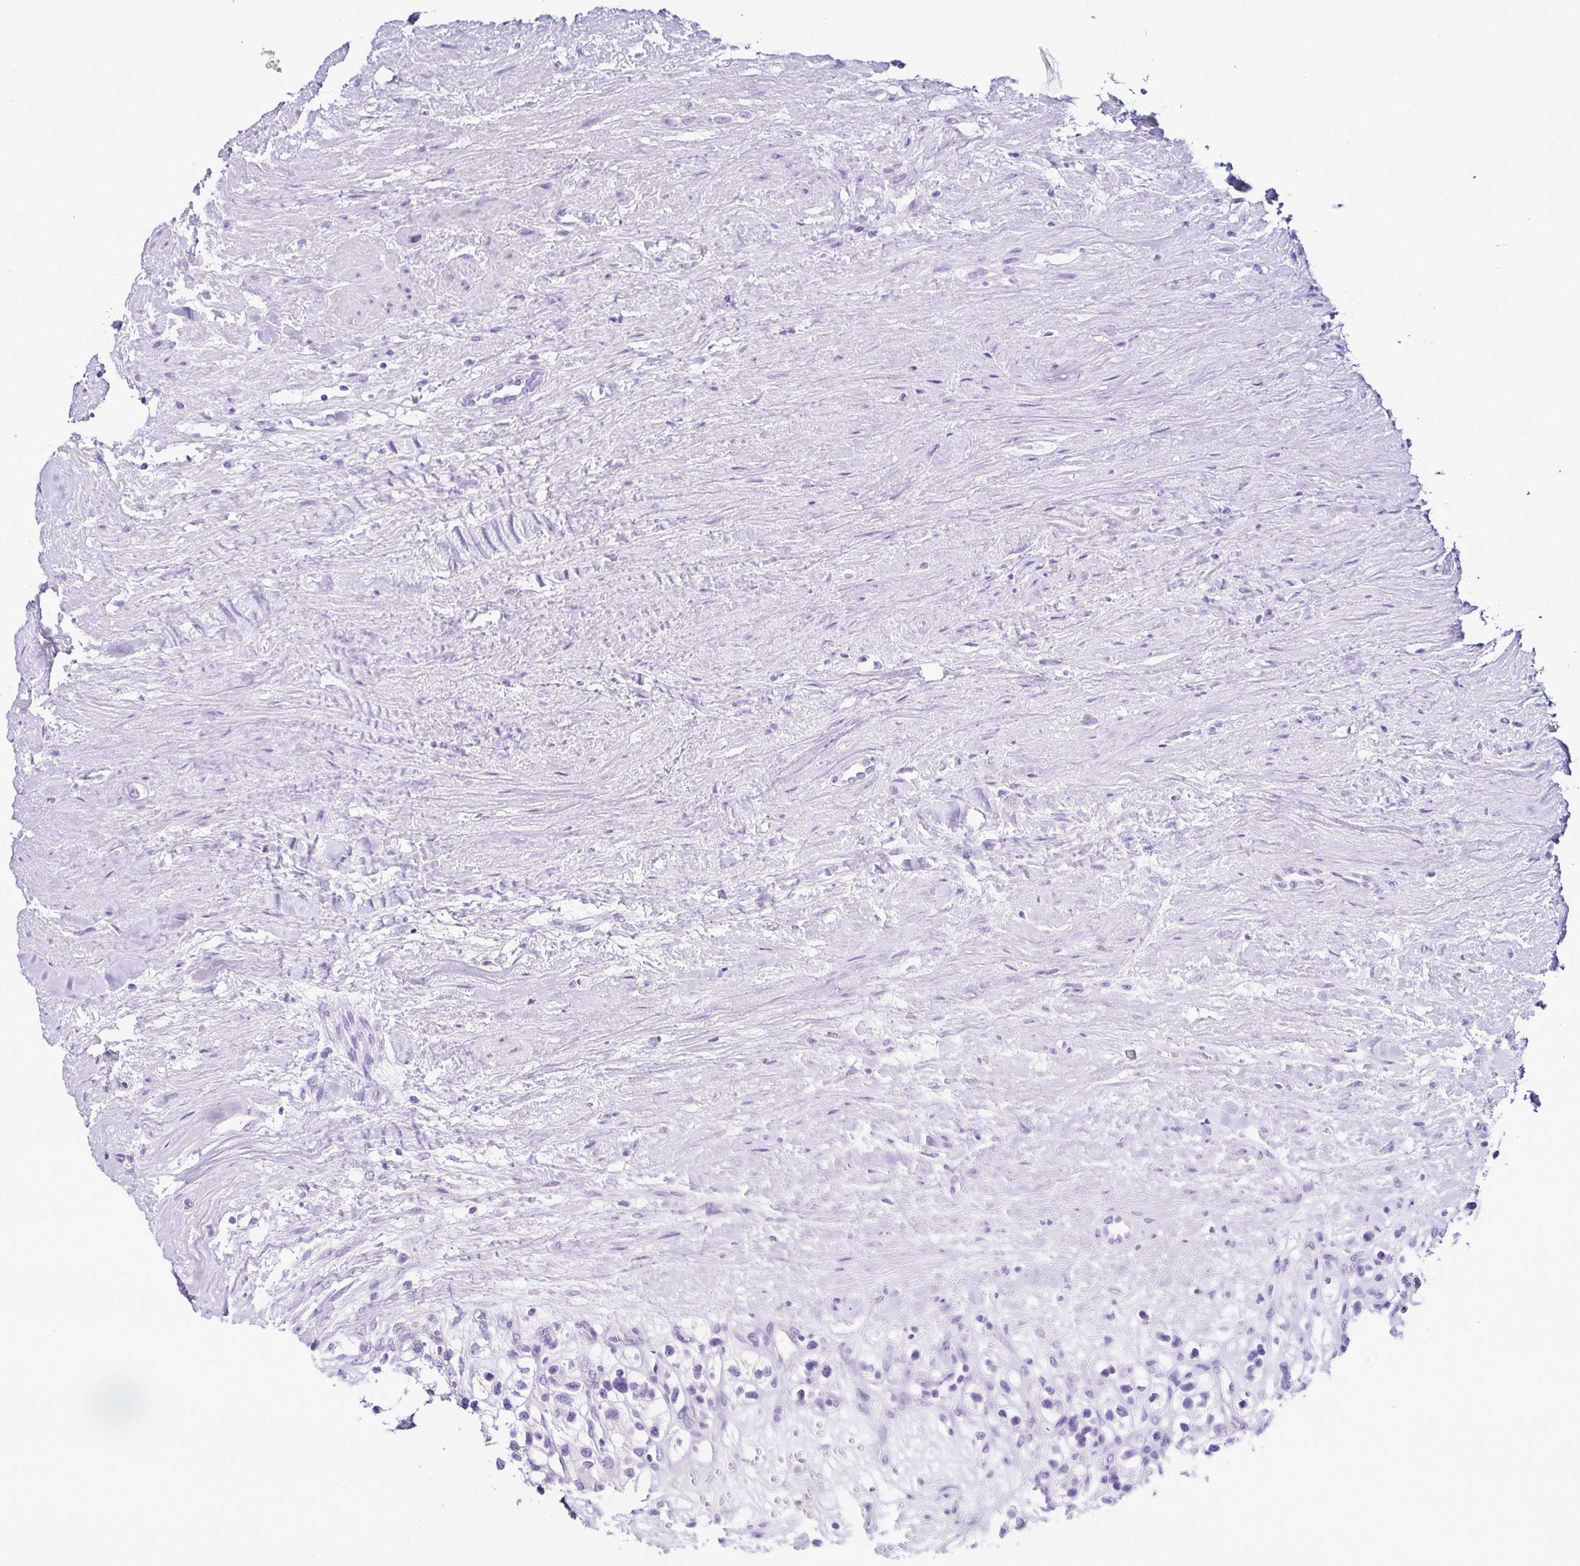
{"staining": {"intensity": "negative", "quantity": "none", "location": "none"}, "tissue": "renal cancer", "cell_type": "Tumor cells", "image_type": "cancer", "snomed": [{"axis": "morphology", "description": "Adenocarcinoma, NOS"}, {"axis": "topography", "description": "Kidney"}], "caption": "An IHC histopathology image of adenocarcinoma (renal) is shown. There is no staining in tumor cells of adenocarcinoma (renal).", "gene": "SERPINB3", "patient": {"sex": "female", "age": 57}}